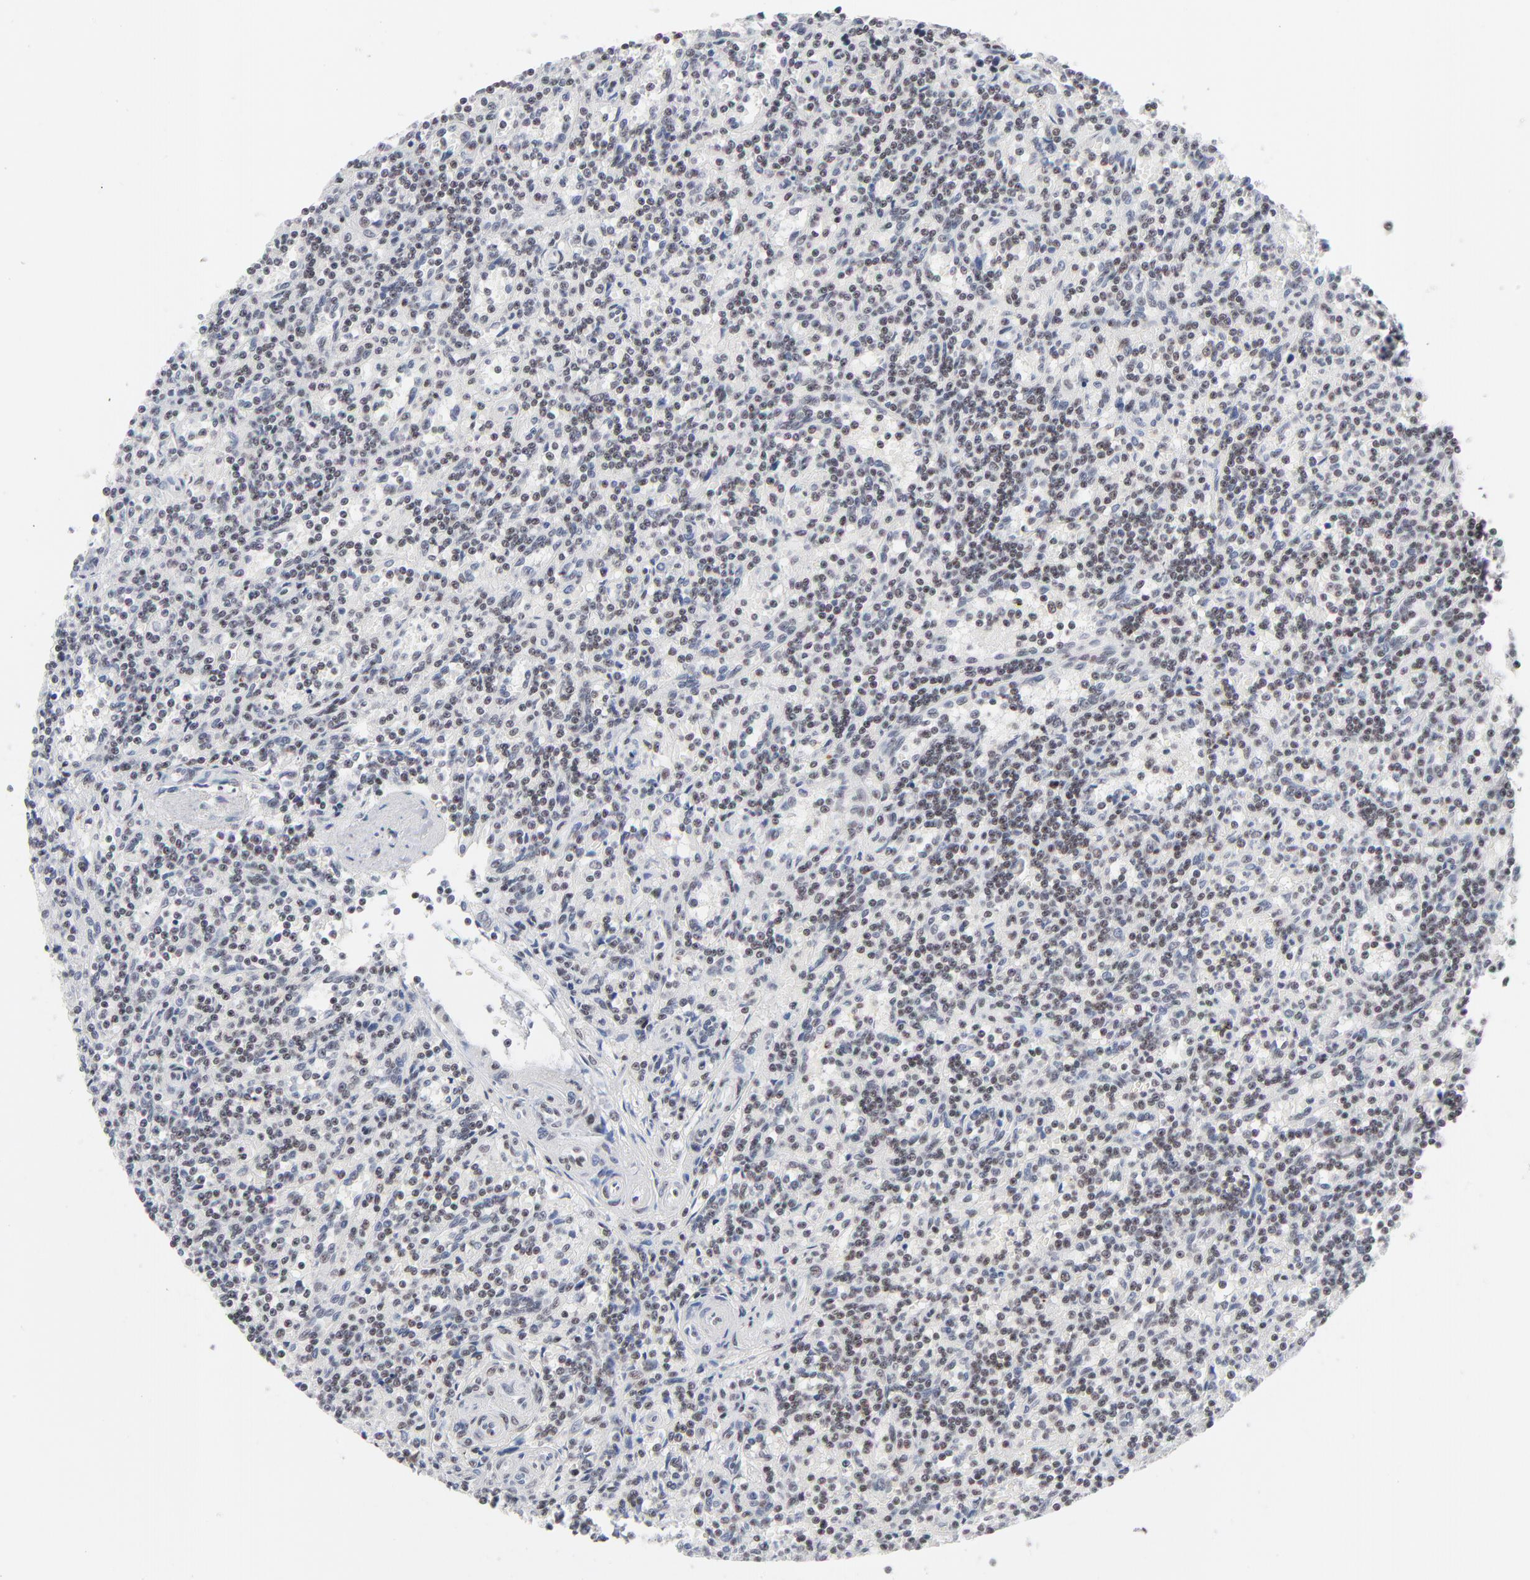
{"staining": {"intensity": "negative", "quantity": "none", "location": "none"}, "tissue": "lymphoma", "cell_type": "Tumor cells", "image_type": "cancer", "snomed": [{"axis": "morphology", "description": "Malignant lymphoma, non-Hodgkin's type, Low grade"}, {"axis": "topography", "description": "Spleen"}], "caption": "Lymphoma was stained to show a protein in brown. There is no significant expression in tumor cells. The staining is performed using DAB (3,3'-diaminobenzidine) brown chromogen with nuclei counter-stained in using hematoxylin.", "gene": "ZNF143", "patient": {"sex": "male", "age": 73}}